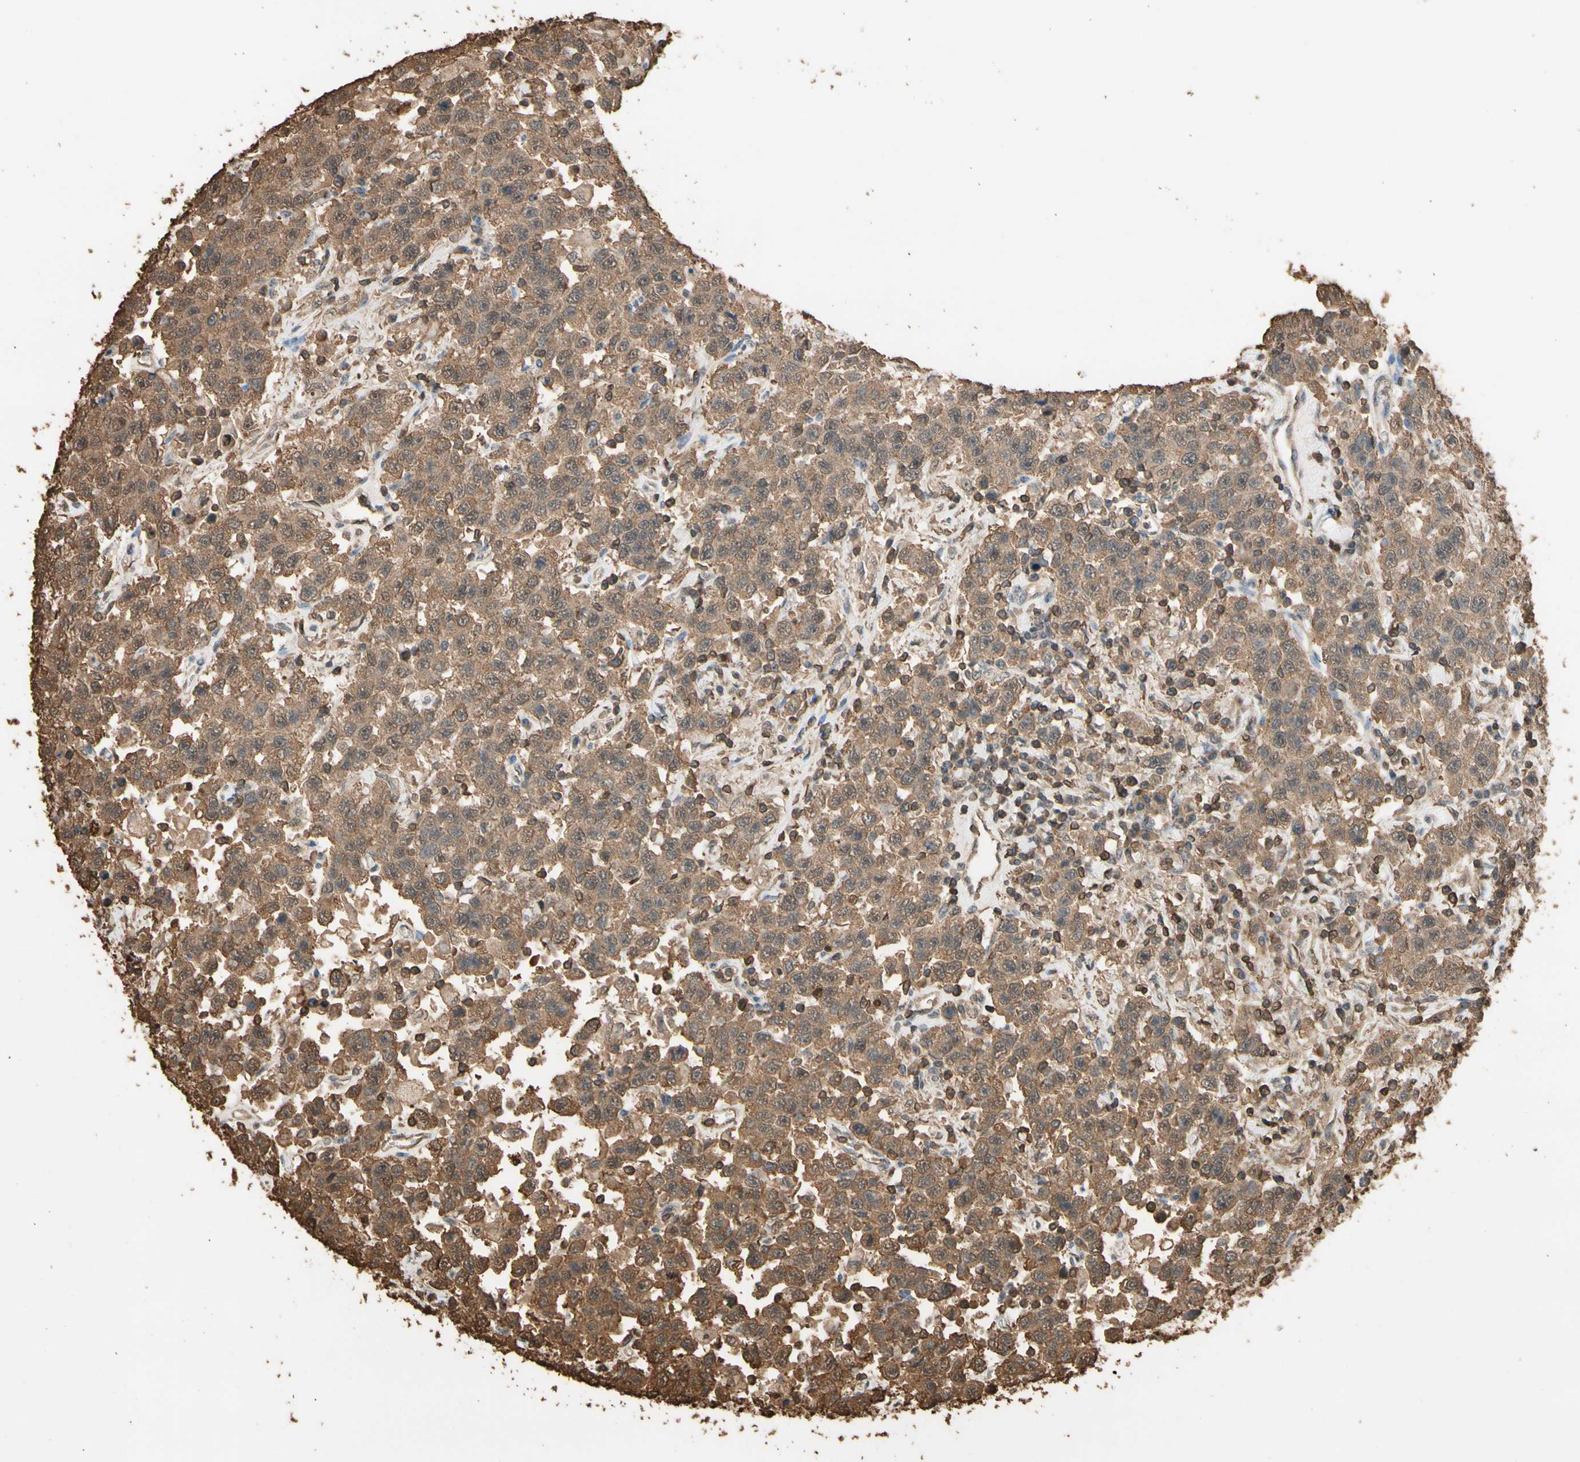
{"staining": {"intensity": "moderate", "quantity": ">75%", "location": "cytoplasmic/membranous"}, "tissue": "testis cancer", "cell_type": "Tumor cells", "image_type": "cancer", "snomed": [{"axis": "morphology", "description": "Seminoma, NOS"}, {"axis": "topography", "description": "Testis"}], "caption": "A micrograph showing moderate cytoplasmic/membranous positivity in about >75% of tumor cells in testis cancer, as visualized by brown immunohistochemical staining.", "gene": "TNFSF13B", "patient": {"sex": "male", "age": 41}}